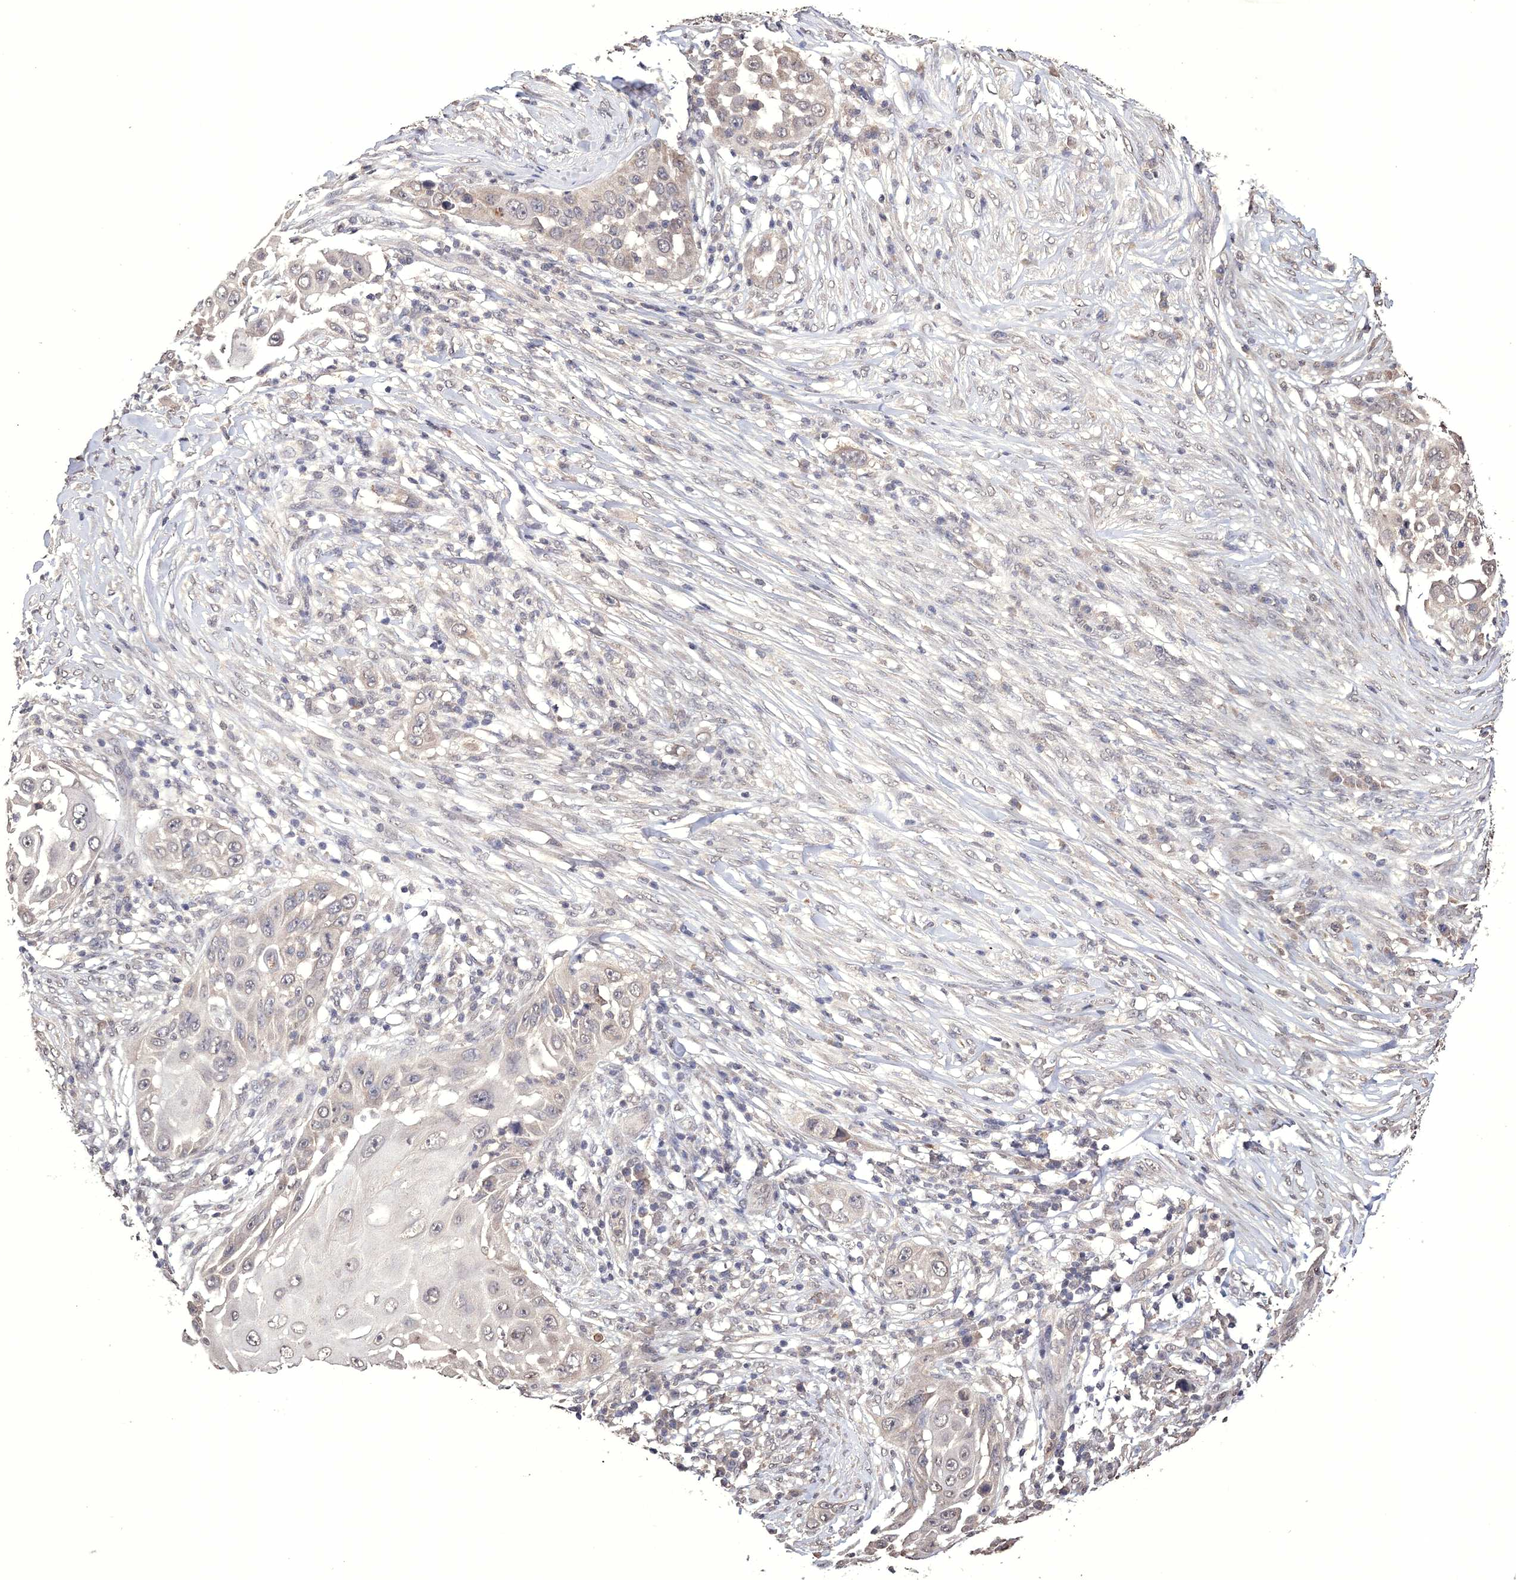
{"staining": {"intensity": "weak", "quantity": "<25%", "location": "nuclear"}, "tissue": "skin cancer", "cell_type": "Tumor cells", "image_type": "cancer", "snomed": [{"axis": "morphology", "description": "Squamous cell carcinoma, NOS"}, {"axis": "topography", "description": "Skin"}], "caption": "Immunohistochemistry of squamous cell carcinoma (skin) shows no expression in tumor cells.", "gene": "GPN1", "patient": {"sex": "female", "age": 44}}